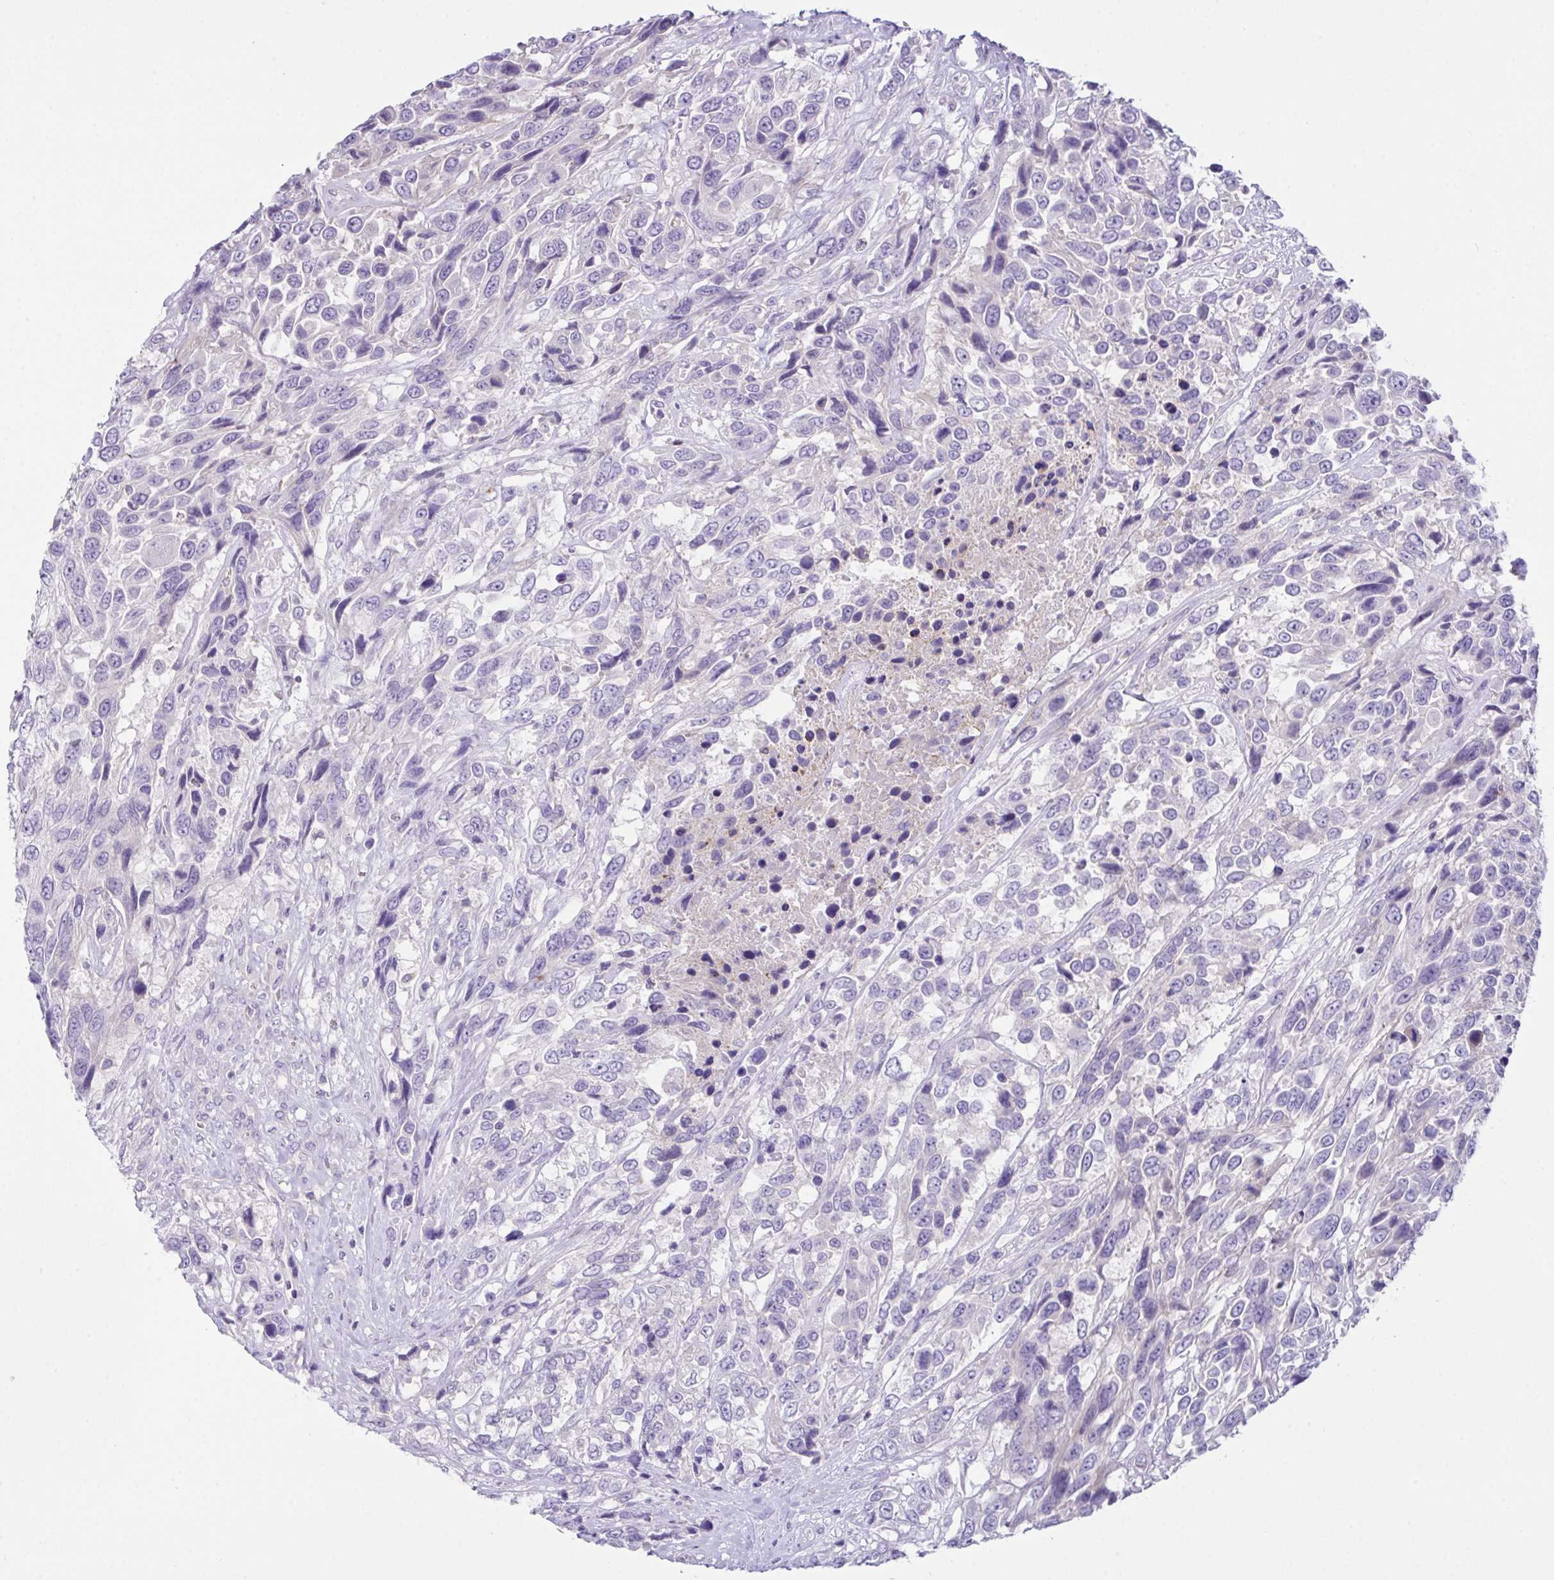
{"staining": {"intensity": "negative", "quantity": "none", "location": "none"}, "tissue": "urothelial cancer", "cell_type": "Tumor cells", "image_type": "cancer", "snomed": [{"axis": "morphology", "description": "Urothelial carcinoma, High grade"}, {"axis": "topography", "description": "Urinary bladder"}], "caption": "The immunohistochemistry micrograph has no significant expression in tumor cells of high-grade urothelial carcinoma tissue. The staining was performed using DAB to visualize the protein expression in brown, while the nuclei were stained in blue with hematoxylin (Magnification: 20x).", "gene": "D2HGDH", "patient": {"sex": "female", "age": 70}}